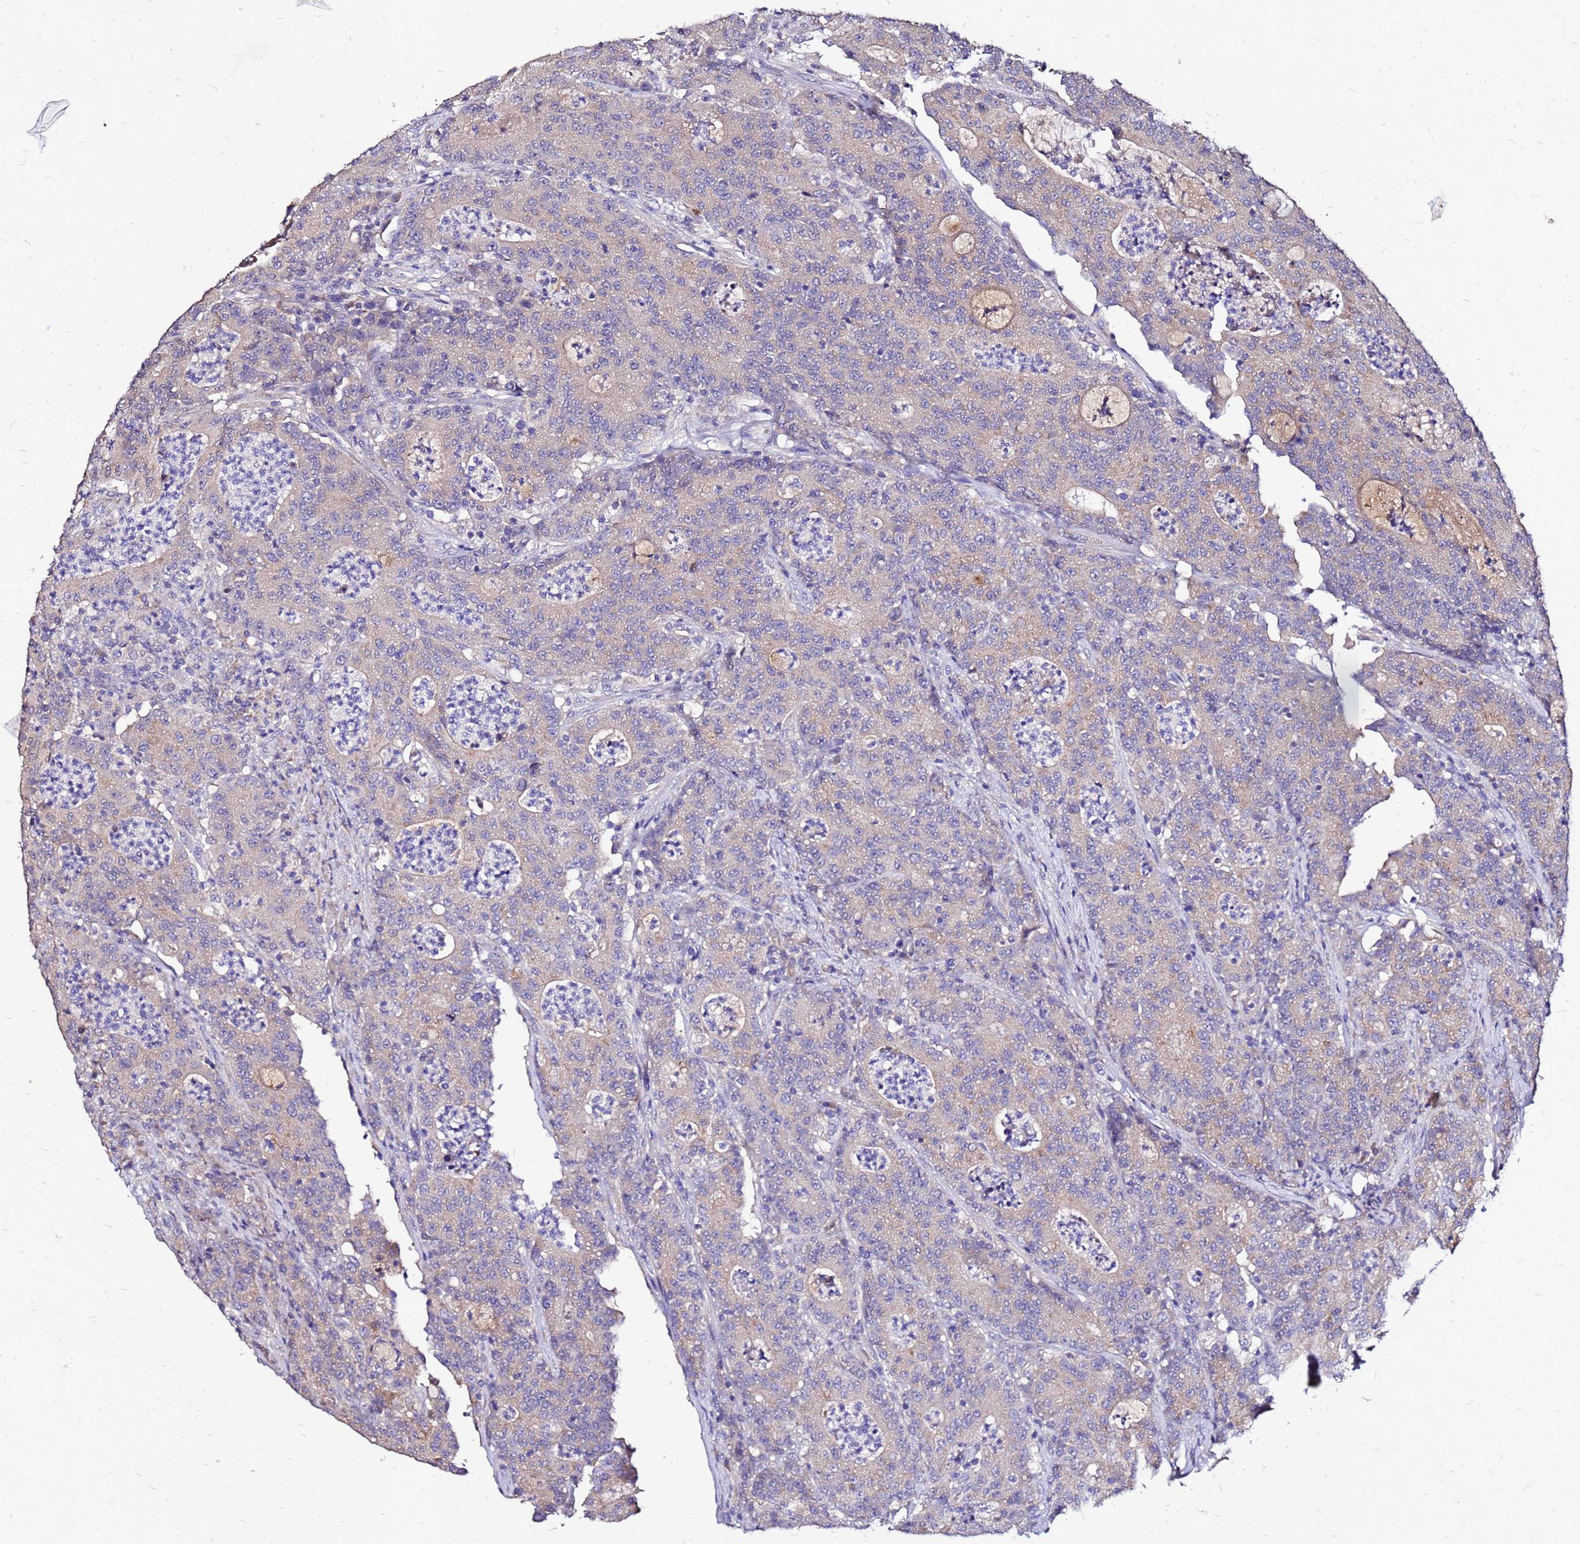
{"staining": {"intensity": "weak", "quantity": ">75%", "location": "cytoplasmic/membranous"}, "tissue": "colorectal cancer", "cell_type": "Tumor cells", "image_type": "cancer", "snomed": [{"axis": "morphology", "description": "Adenocarcinoma, NOS"}, {"axis": "topography", "description": "Colon"}], "caption": "Immunohistochemistry staining of colorectal cancer (adenocarcinoma), which demonstrates low levels of weak cytoplasmic/membranous expression in about >75% of tumor cells indicating weak cytoplasmic/membranous protein expression. The staining was performed using DAB (brown) for protein detection and nuclei were counterstained in hematoxylin (blue).", "gene": "ARHGEF5", "patient": {"sex": "male", "age": 83}}